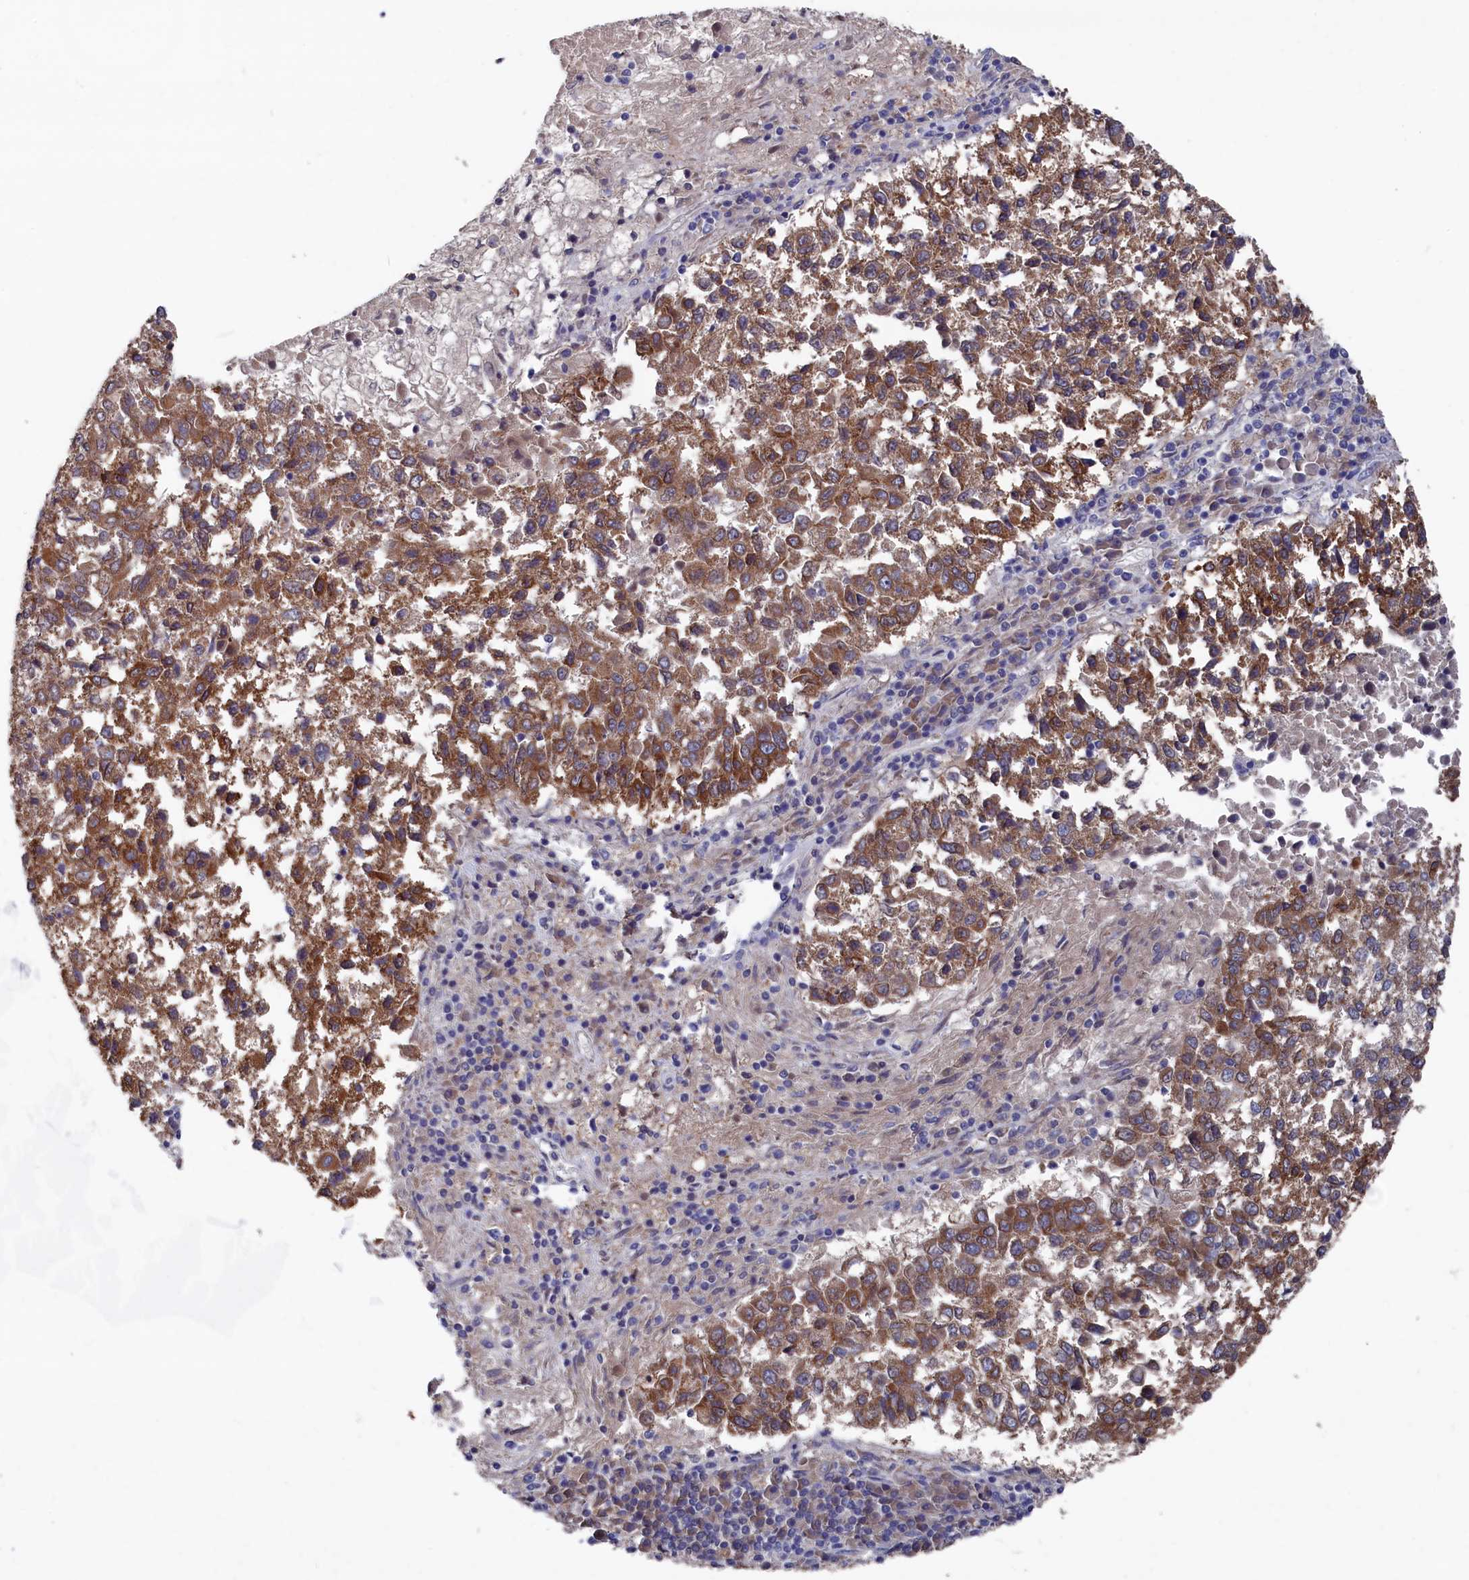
{"staining": {"intensity": "strong", "quantity": ">75%", "location": "cytoplasmic/membranous"}, "tissue": "lung cancer", "cell_type": "Tumor cells", "image_type": "cancer", "snomed": [{"axis": "morphology", "description": "Squamous cell carcinoma, NOS"}, {"axis": "topography", "description": "Lung"}], "caption": "Immunohistochemical staining of lung cancer (squamous cell carcinoma) demonstrates high levels of strong cytoplasmic/membranous protein positivity in about >75% of tumor cells.", "gene": "SPATA13", "patient": {"sex": "male", "age": 73}}